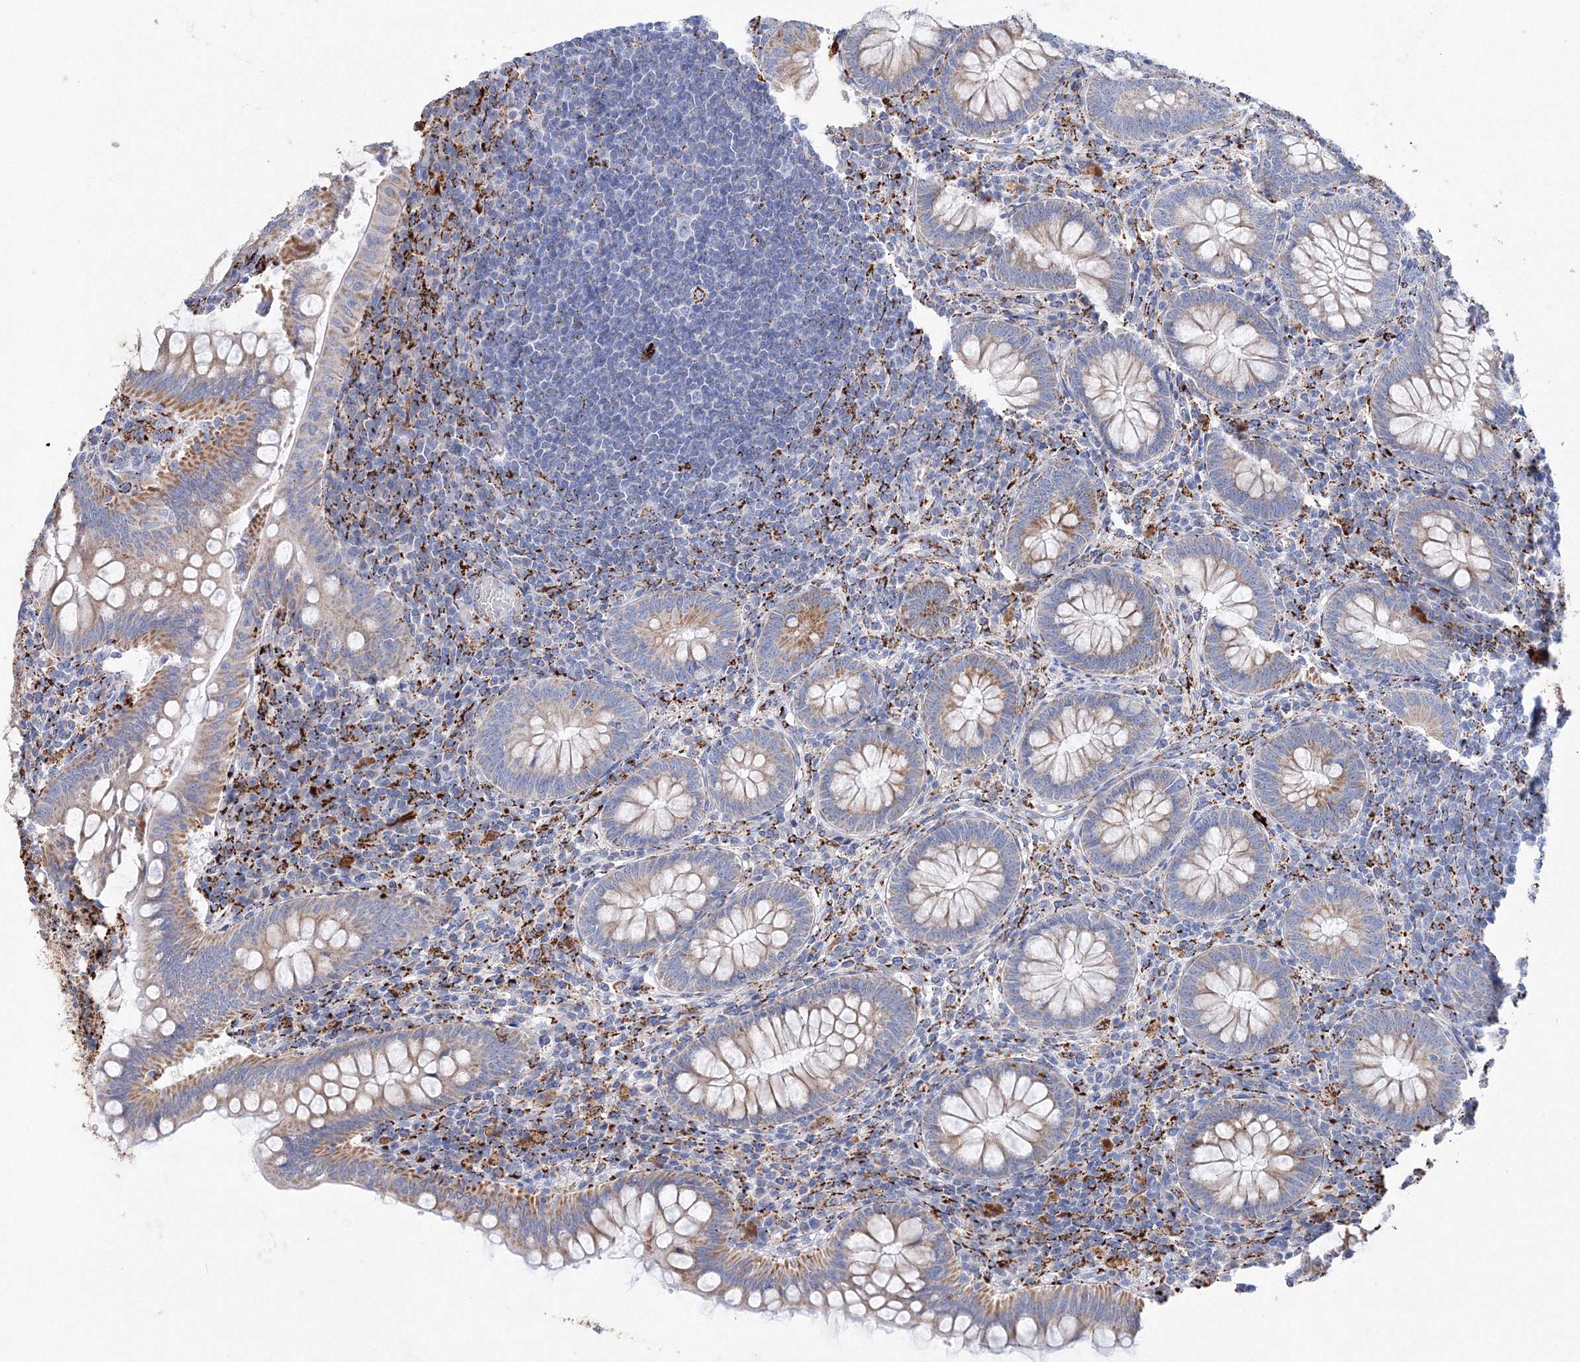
{"staining": {"intensity": "weak", "quantity": "25%-75%", "location": "cytoplasmic/membranous"}, "tissue": "appendix", "cell_type": "Glandular cells", "image_type": "normal", "snomed": [{"axis": "morphology", "description": "Normal tissue, NOS"}, {"axis": "topography", "description": "Appendix"}], "caption": "Immunohistochemistry of benign appendix exhibits low levels of weak cytoplasmic/membranous expression in about 25%-75% of glandular cells.", "gene": "MERTK", "patient": {"sex": "male", "age": 14}}